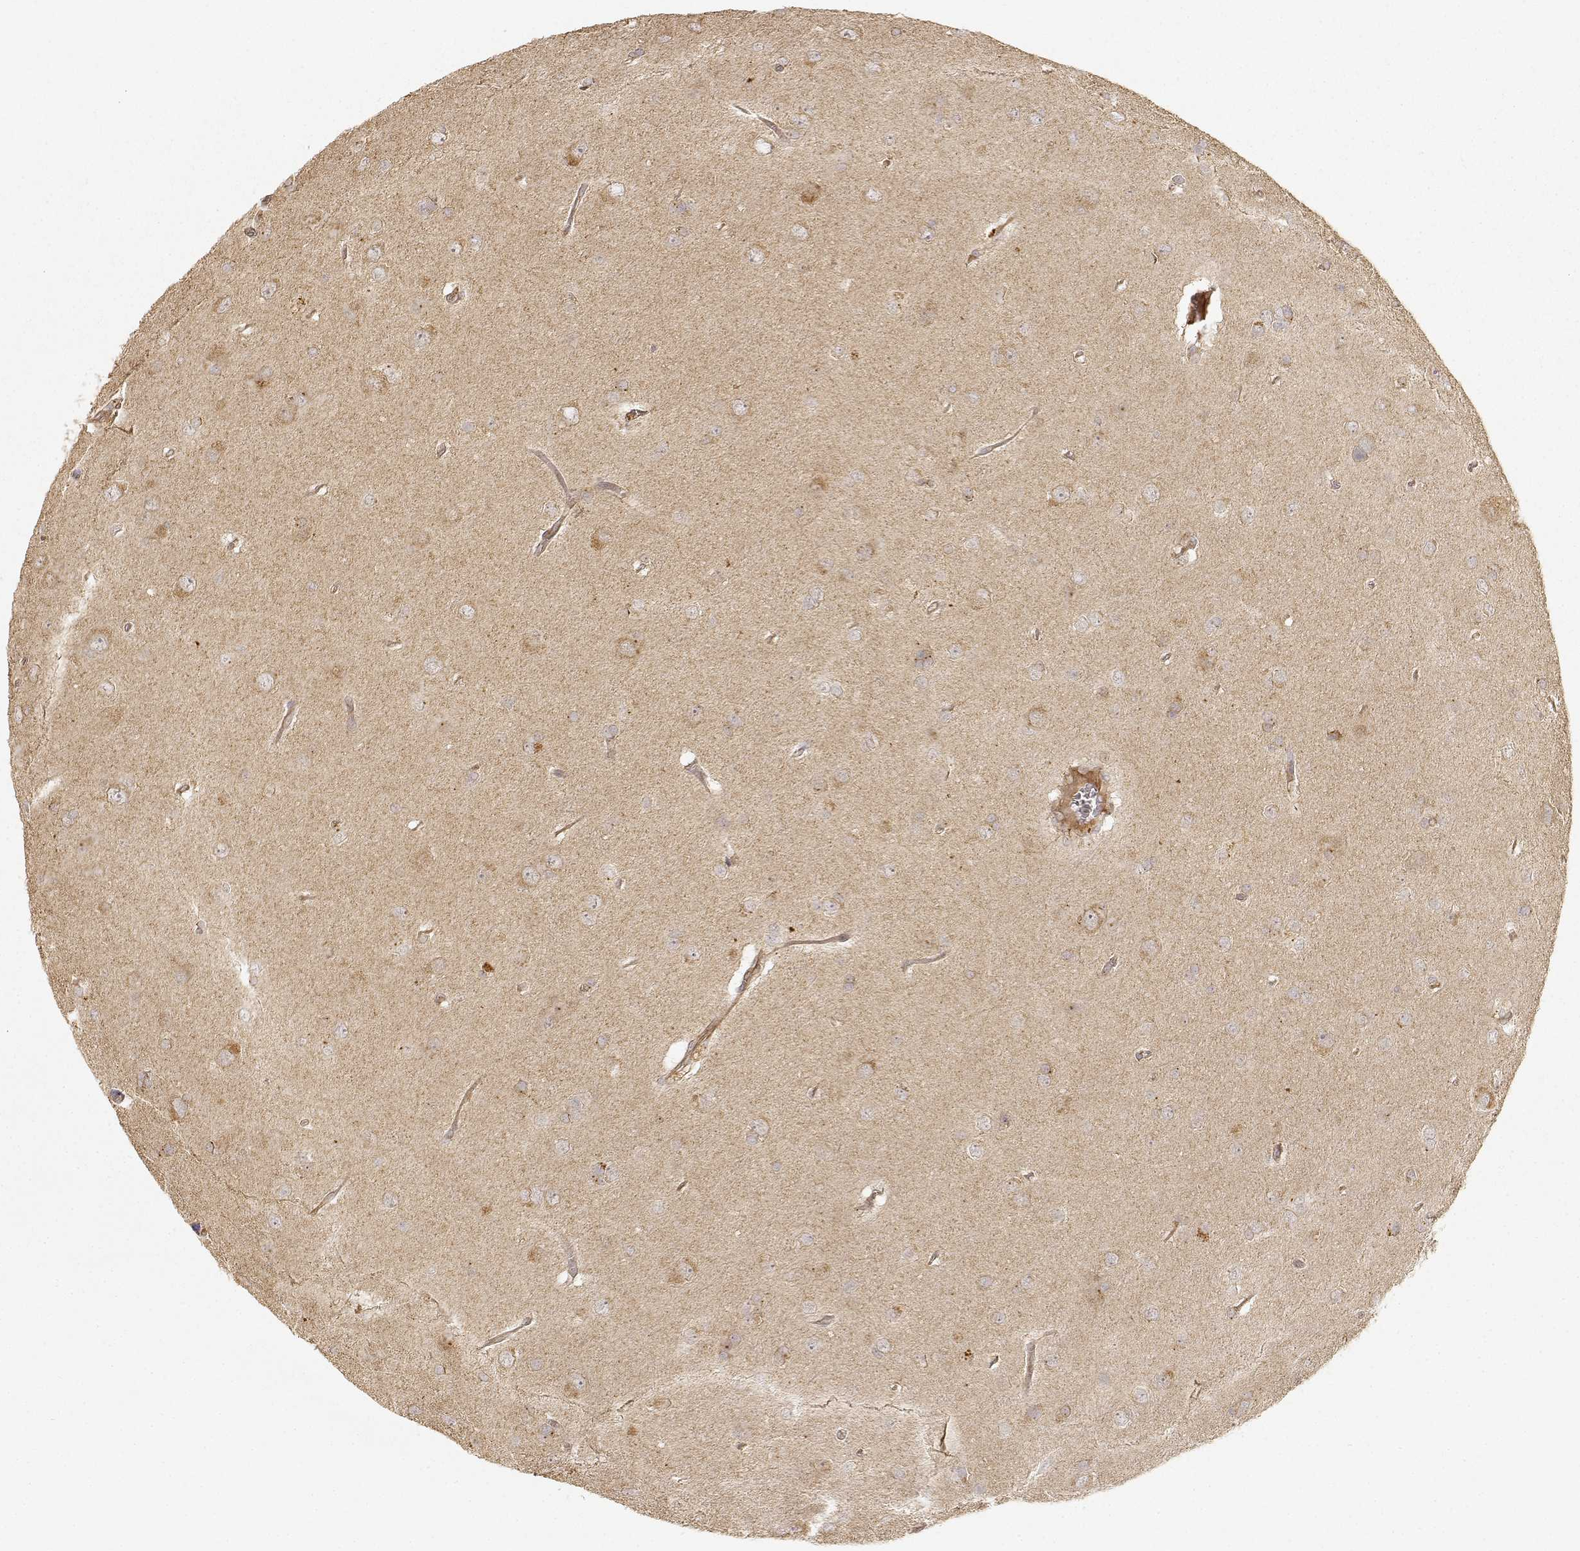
{"staining": {"intensity": "moderate", "quantity": ">75%", "location": "cytoplasmic/membranous"}, "tissue": "glioma", "cell_type": "Tumor cells", "image_type": "cancer", "snomed": [{"axis": "morphology", "description": "Glioma, malignant, Low grade"}, {"axis": "topography", "description": "Brain"}], "caption": "Immunohistochemical staining of glioma reveals moderate cytoplasmic/membranous protein positivity in approximately >75% of tumor cells.", "gene": "CDK5RAP2", "patient": {"sex": "male", "age": 58}}